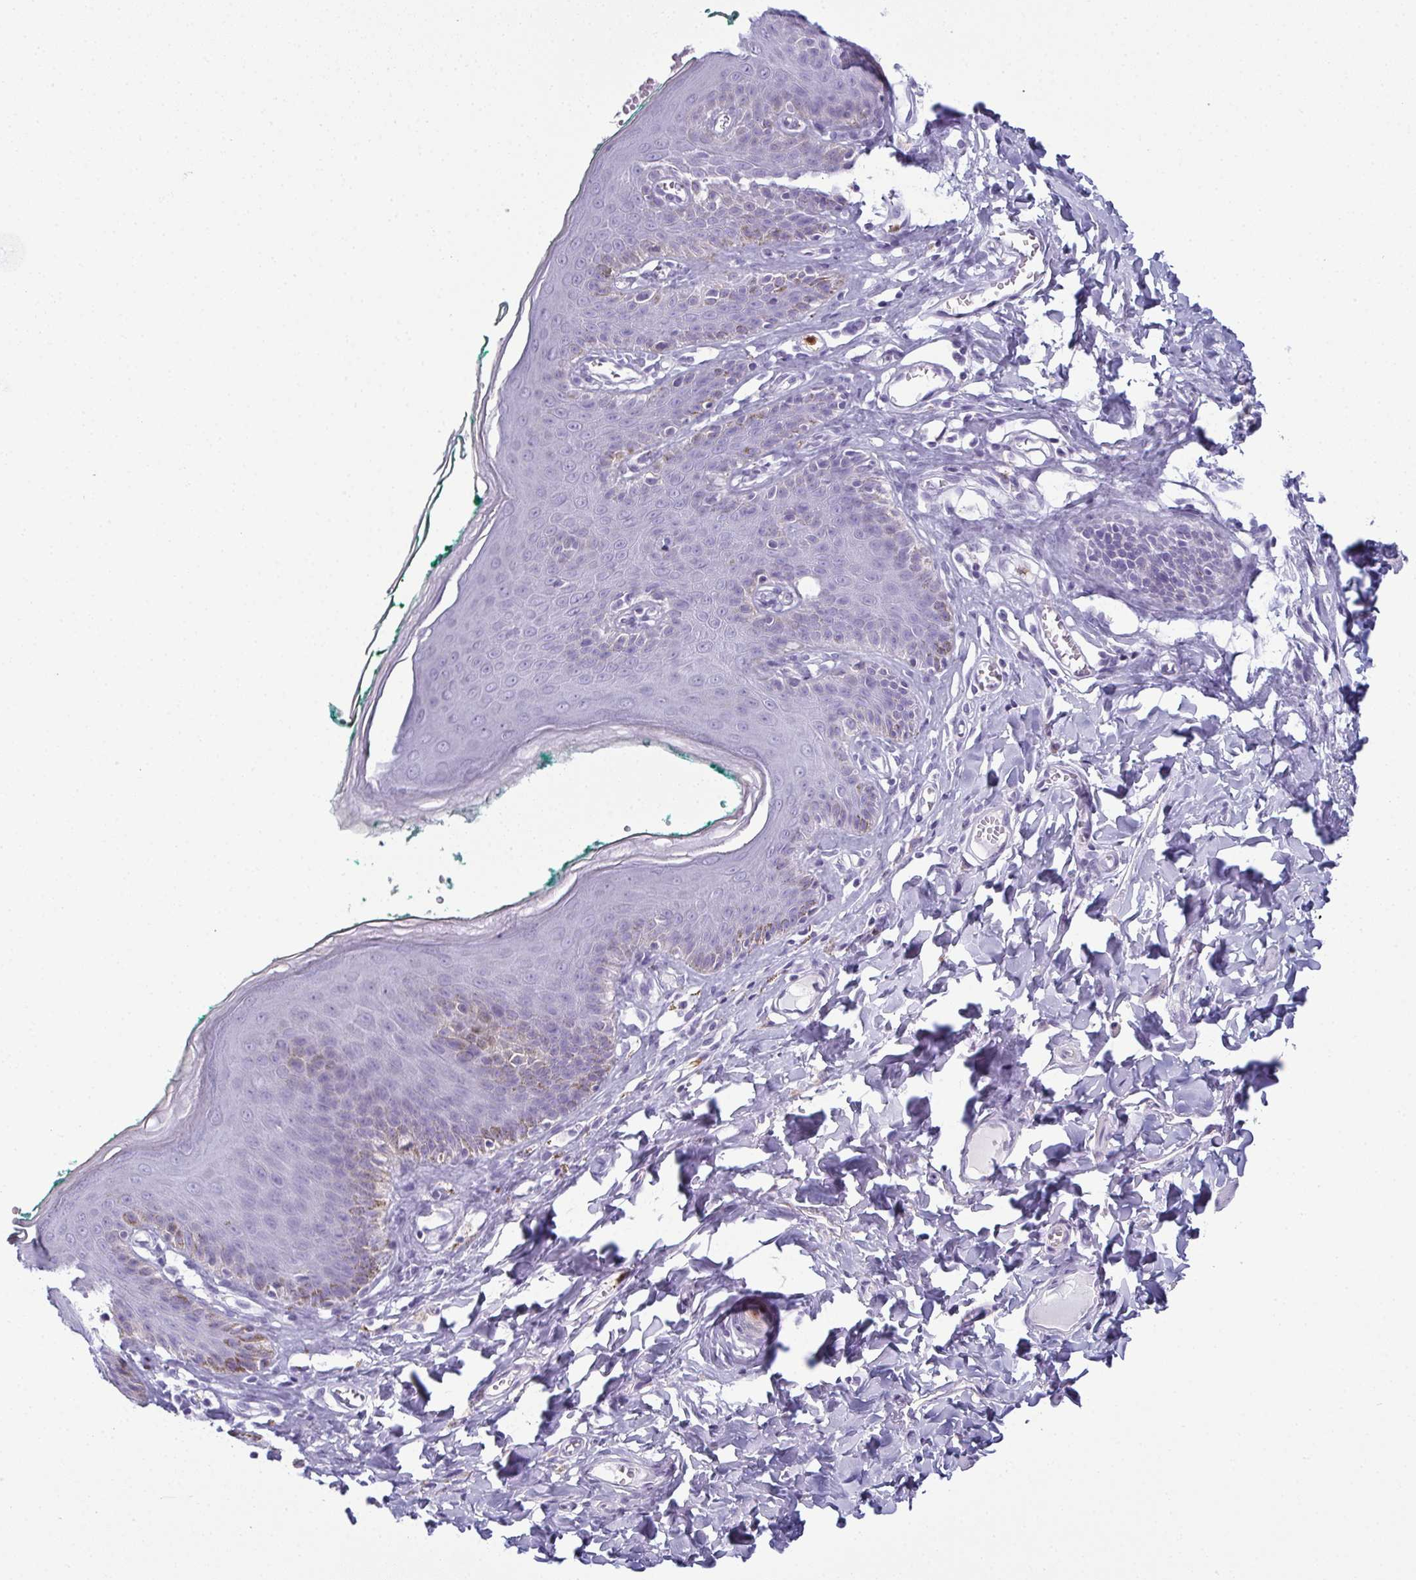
{"staining": {"intensity": "negative", "quantity": "none", "location": "none"}, "tissue": "skin", "cell_type": "Epidermal cells", "image_type": "normal", "snomed": [{"axis": "morphology", "description": "Normal tissue, NOS"}, {"axis": "topography", "description": "Vulva"}, {"axis": "topography", "description": "Peripheral nerve tissue"}], "caption": "There is no significant expression in epidermal cells of skin. Brightfield microscopy of IHC stained with DAB (brown) and hematoxylin (blue), captured at high magnification.", "gene": "CDA", "patient": {"sex": "female", "age": 66}}